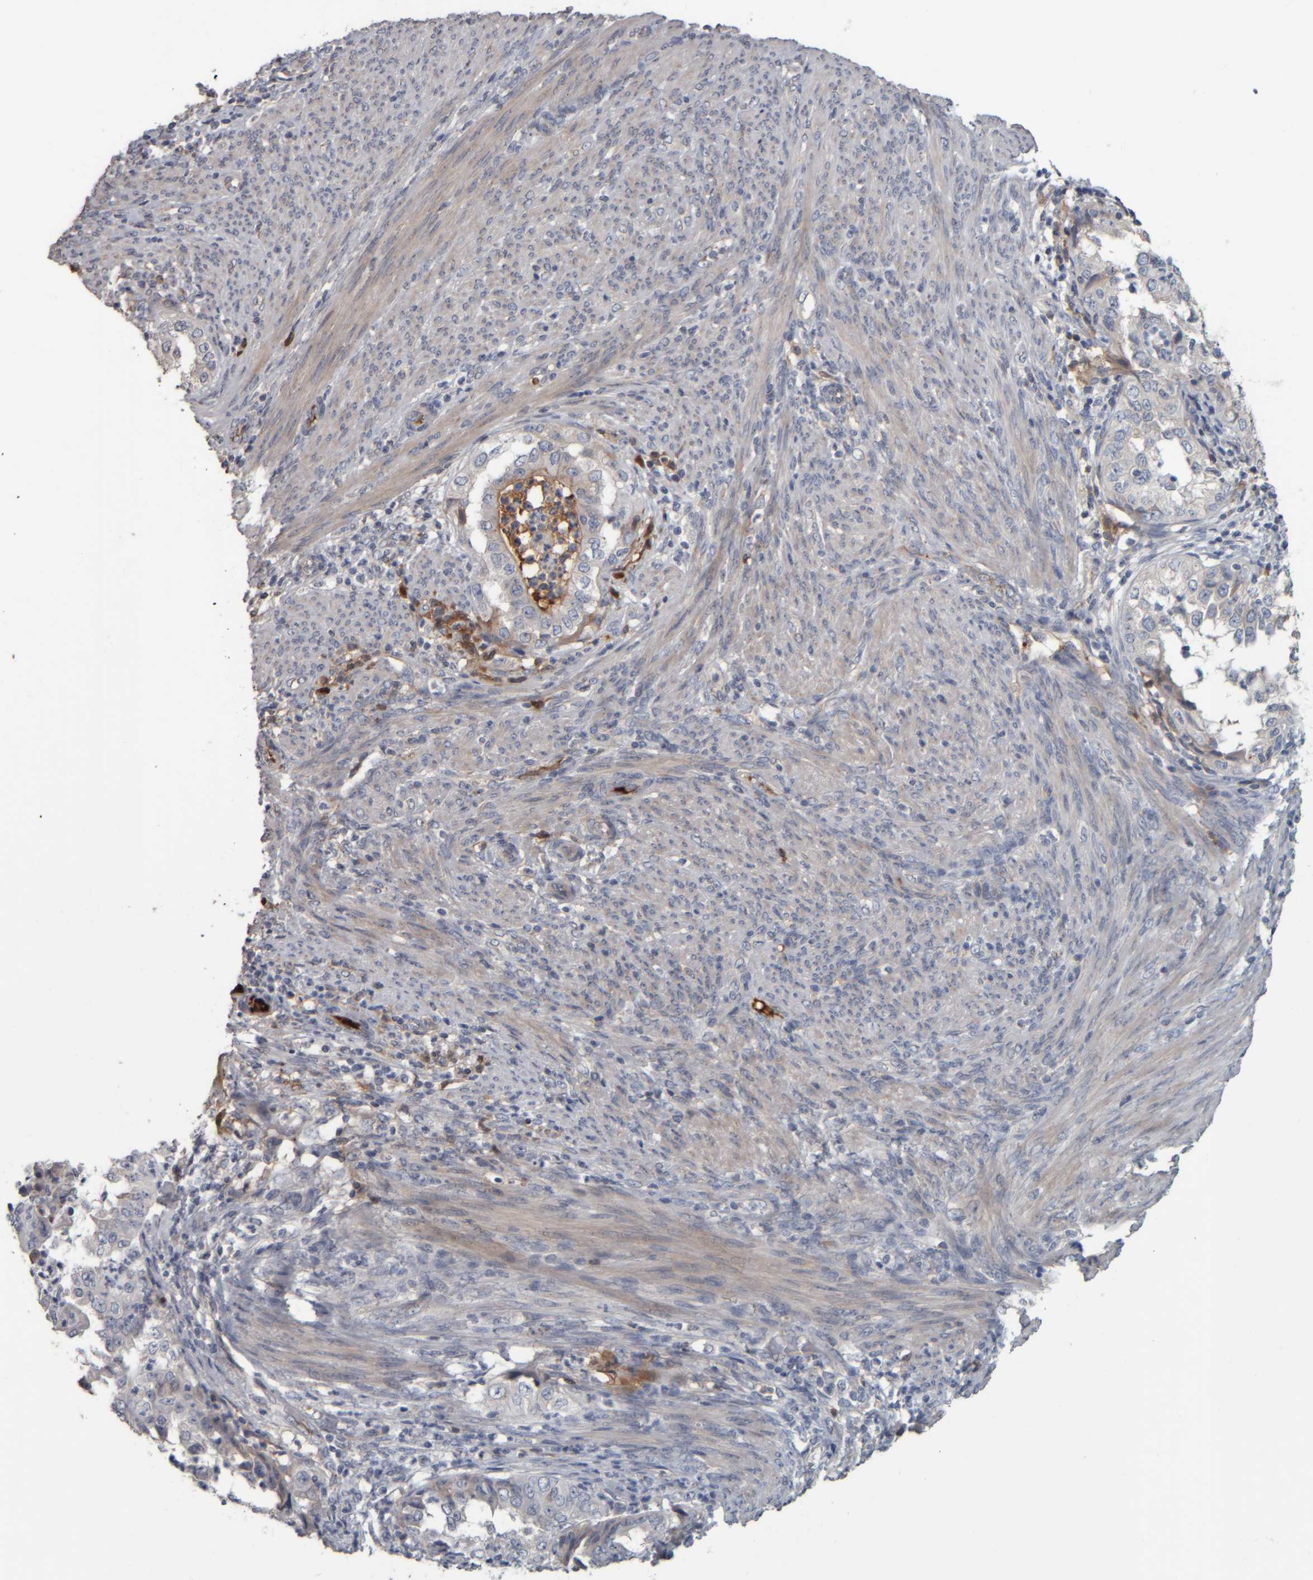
{"staining": {"intensity": "negative", "quantity": "none", "location": "none"}, "tissue": "endometrial cancer", "cell_type": "Tumor cells", "image_type": "cancer", "snomed": [{"axis": "morphology", "description": "Adenocarcinoma, NOS"}, {"axis": "topography", "description": "Endometrium"}], "caption": "This photomicrograph is of endometrial cancer (adenocarcinoma) stained with immunohistochemistry to label a protein in brown with the nuclei are counter-stained blue. There is no expression in tumor cells. (Brightfield microscopy of DAB IHC at high magnification).", "gene": "CAVIN4", "patient": {"sex": "female", "age": 85}}